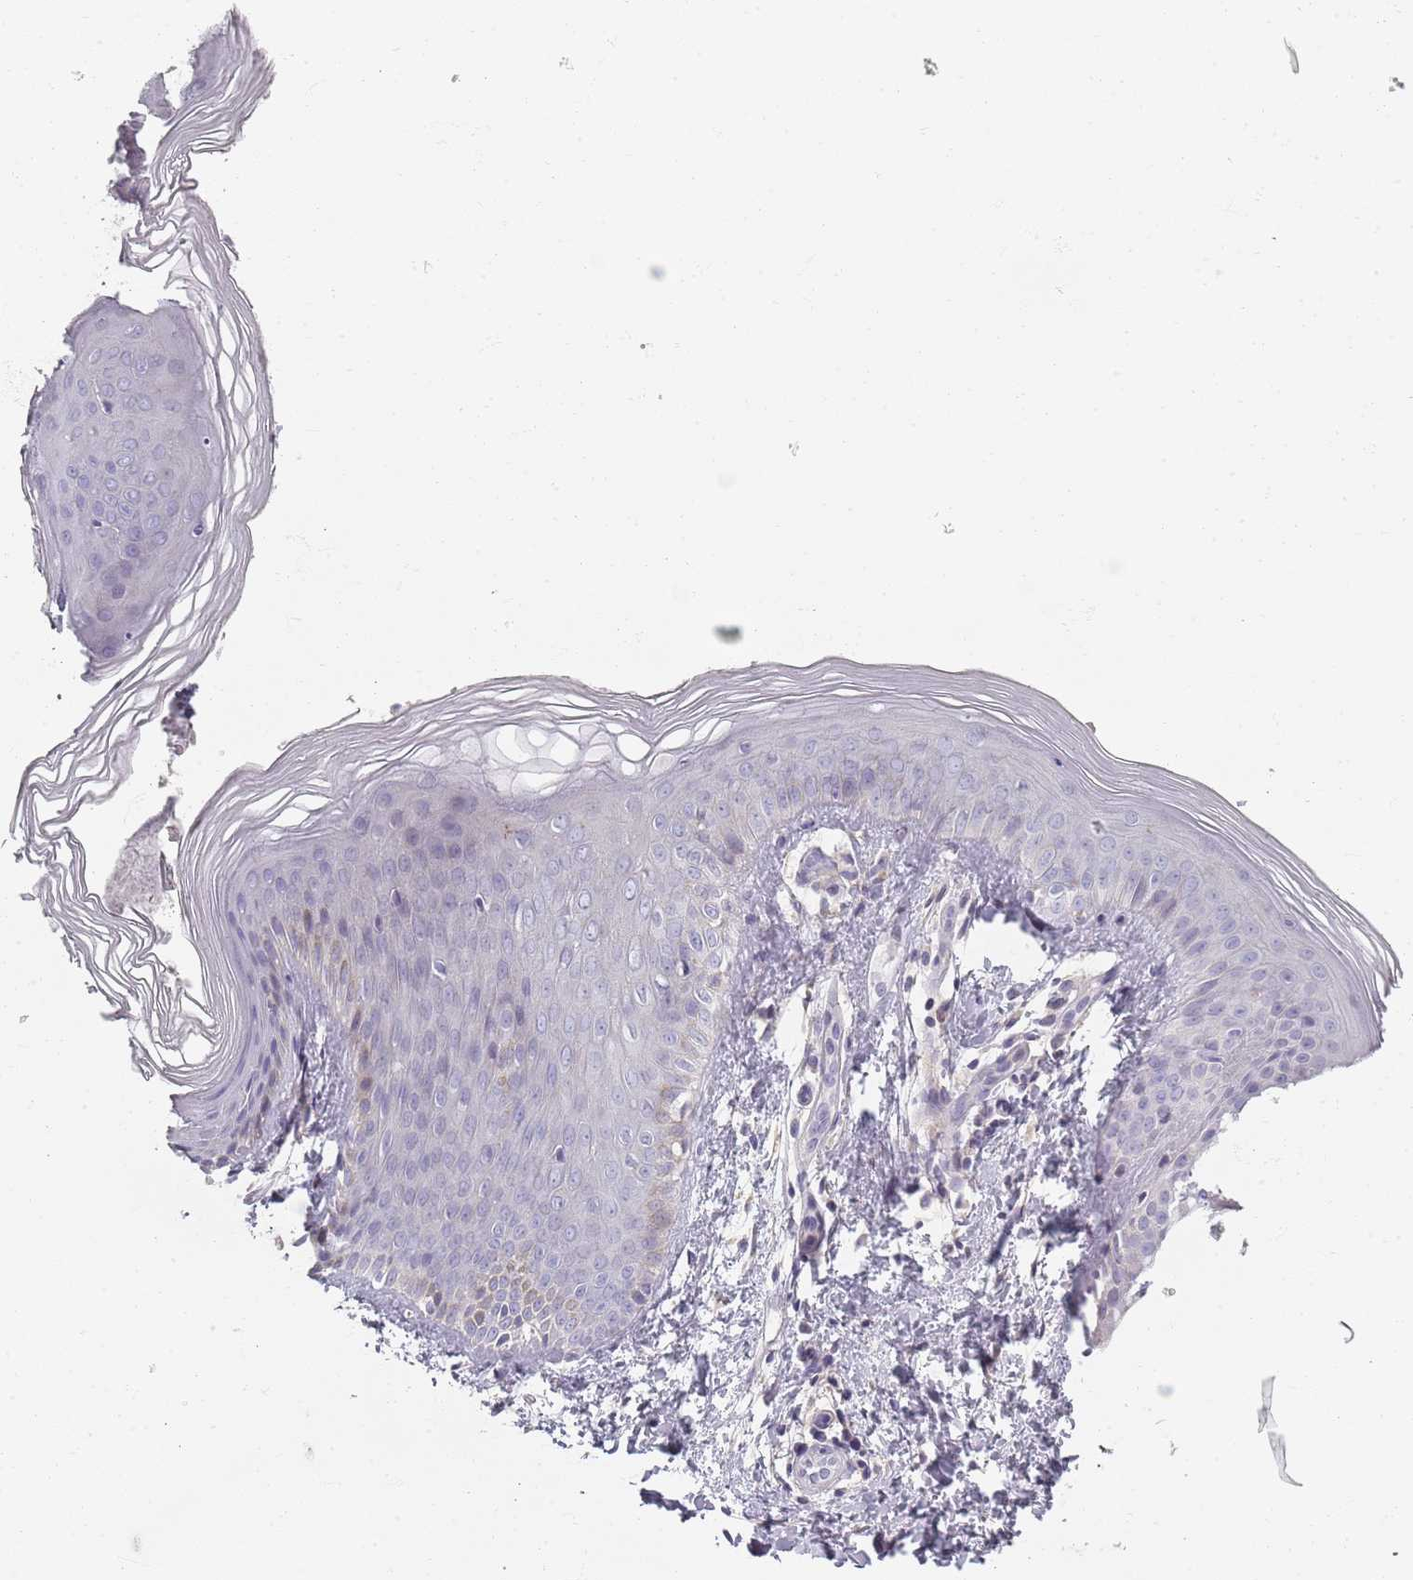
{"staining": {"intensity": "negative", "quantity": "none", "location": "none"}, "tissue": "skin", "cell_type": "Epidermal cells", "image_type": "normal", "snomed": [{"axis": "morphology", "description": "Normal tissue, NOS"}, {"axis": "morphology", "description": "Inflammation, NOS"}, {"axis": "topography", "description": "Soft tissue"}, {"axis": "topography", "description": "Anal"}], "caption": "DAB immunohistochemical staining of normal skin displays no significant staining in epidermal cells. (DAB immunohistochemistry visualized using brightfield microscopy, high magnification).", "gene": "SYNGR3", "patient": {"sex": "female", "age": 15}}